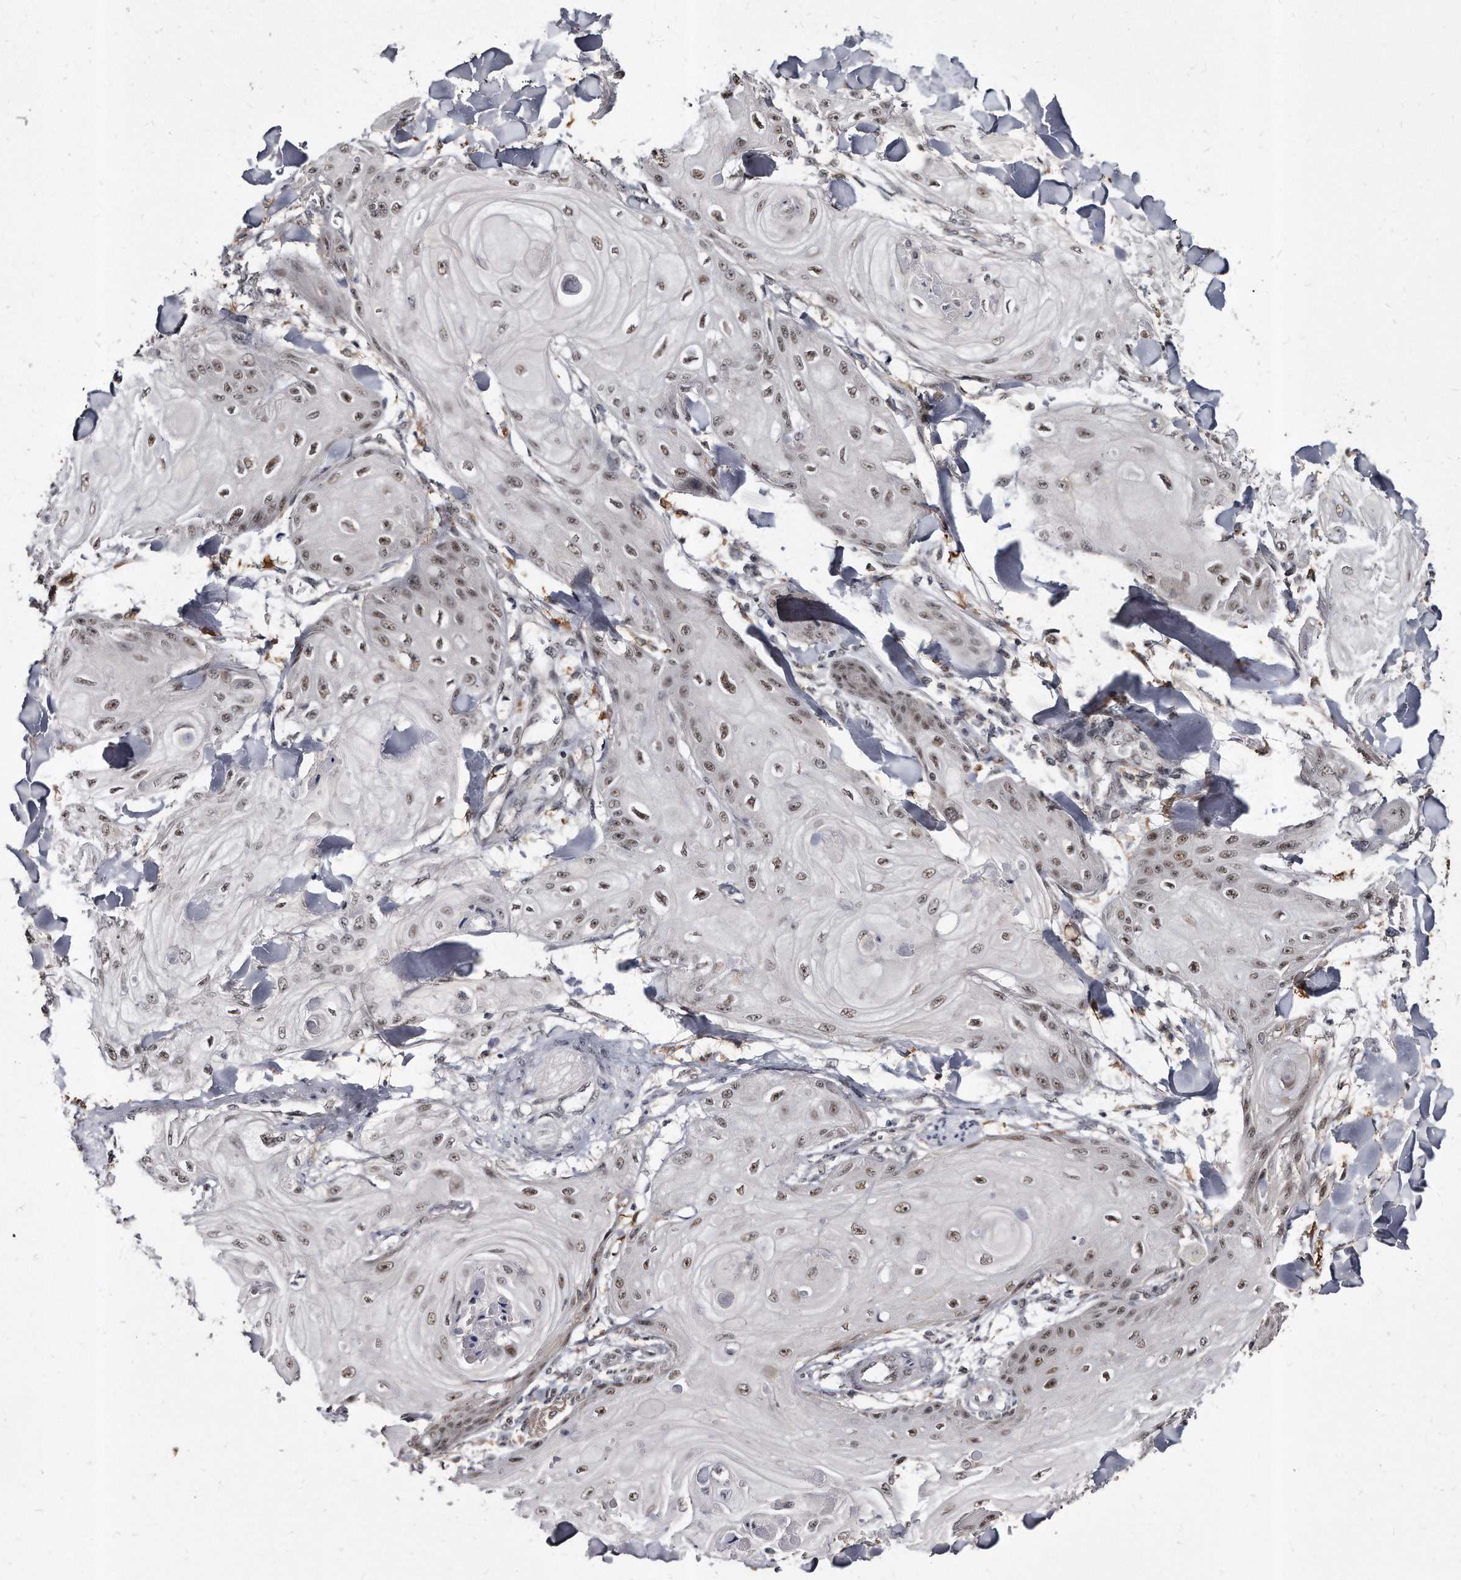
{"staining": {"intensity": "moderate", "quantity": ">75%", "location": "nuclear"}, "tissue": "skin cancer", "cell_type": "Tumor cells", "image_type": "cancer", "snomed": [{"axis": "morphology", "description": "Squamous cell carcinoma, NOS"}, {"axis": "topography", "description": "Skin"}], "caption": "Tumor cells display medium levels of moderate nuclear expression in about >75% of cells in human skin cancer (squamous cell carcinoma).", "gene": "KLHDC3", "patient": {"sex": "male", "age": 74}}